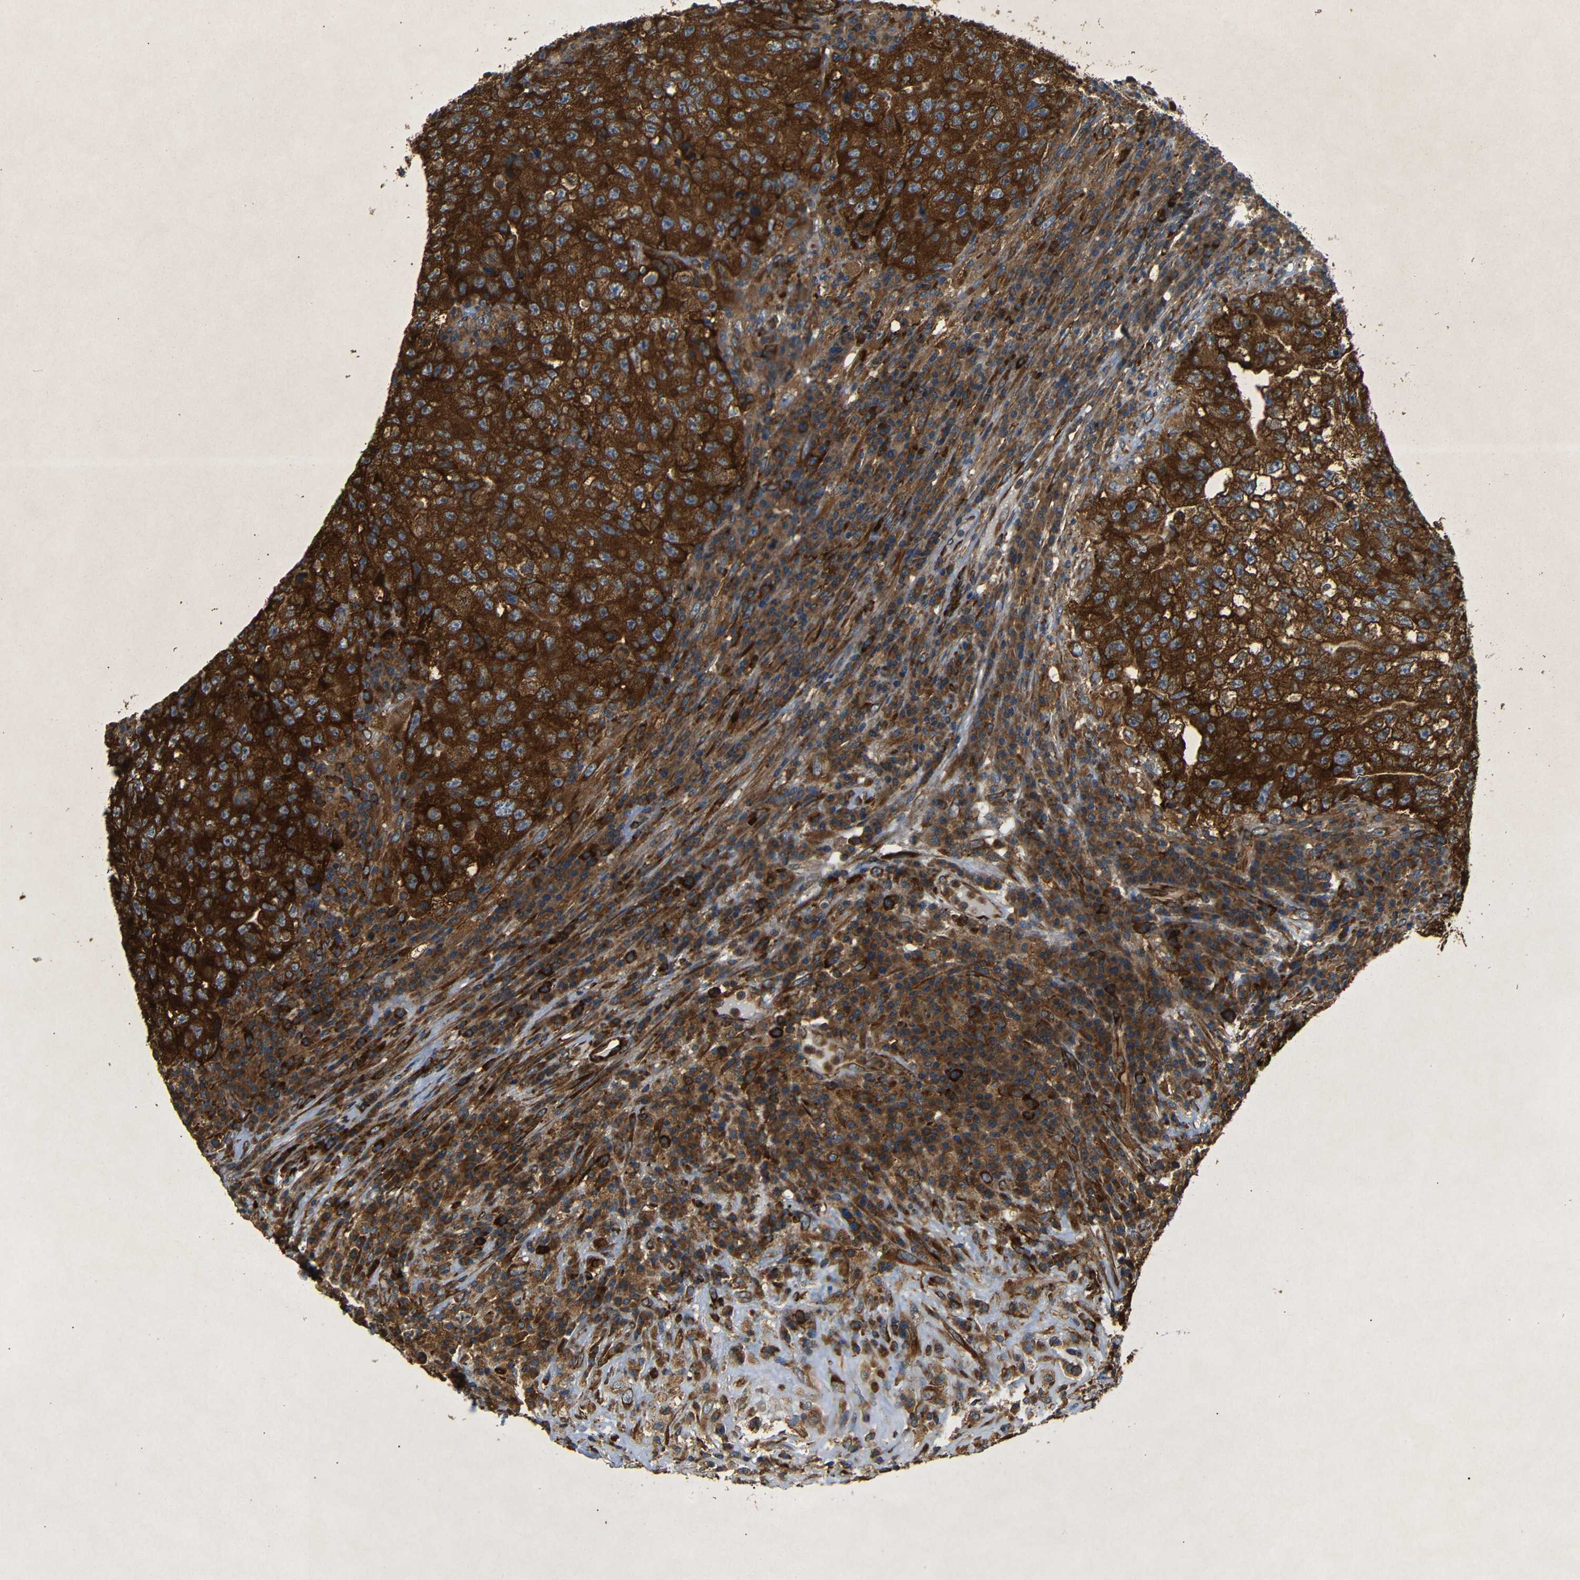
{"staining": {"intensity": "strong", "quantity": ">75%", "location": "cytoplasmic/membranous"}, "tissue": "testis cancer", "cell_type": "Tumor cells", "image_type": "cancer", "snomed": [{"axis": "morphology", "description": "Necrosis, NOS"}, {"axis": "morphology", "description": "Carcinoma, Embryonal, NOS"}, {"axis": "topography", "description": "Testis"}], "caption": "Embryonal carcinoma (testis) stained with IHC shows strong cytoplasmic/membranous positivity in approximately >75% of tumor cells. The staining was performed using DAB (3,3'-diaminobenzidine), with brown indicating positive protein expression. Nuclei are stained blue with hematoxylin.", "gene": "BTF3", "patient": {"sex": "male", "age": 19}}